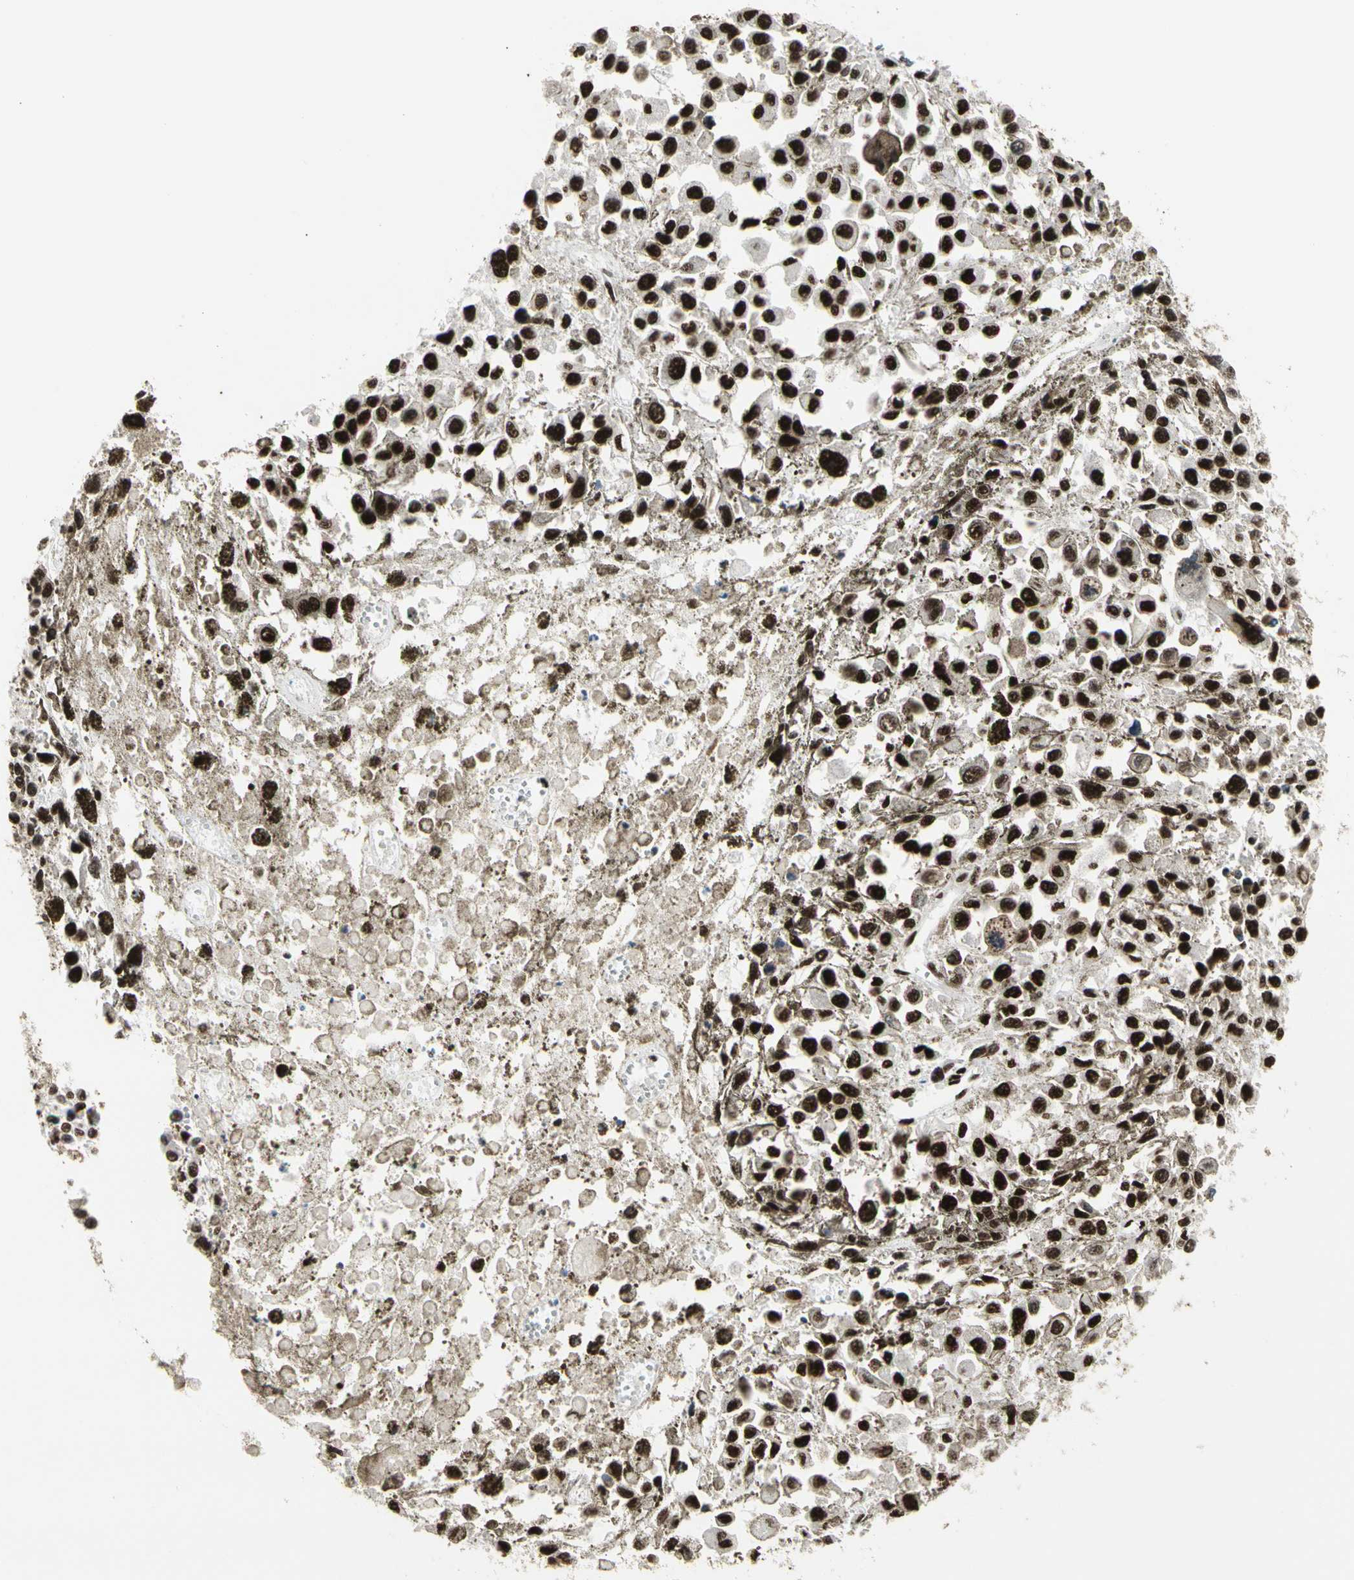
{"staining": {"intensity": "strong", "quantity": ">75%", "location": "nuclear"}, "tissue": "melanoma", "cell_type": "Tumor cells", "image_type": "cancer", "snomed": [{"axis": "morphology", "description": "Malignant melanoma, Metastatic site"}, {"axis": "topography", "description": "Lymph node"}], "caption": "Malignant melanoma (metastatic site) stained with a brown dye shows strong nuclear positive staining in approximately >75% of tumor cells.", "gene": "SRSF11", "patient": {"sex": "male", "age": 59}}